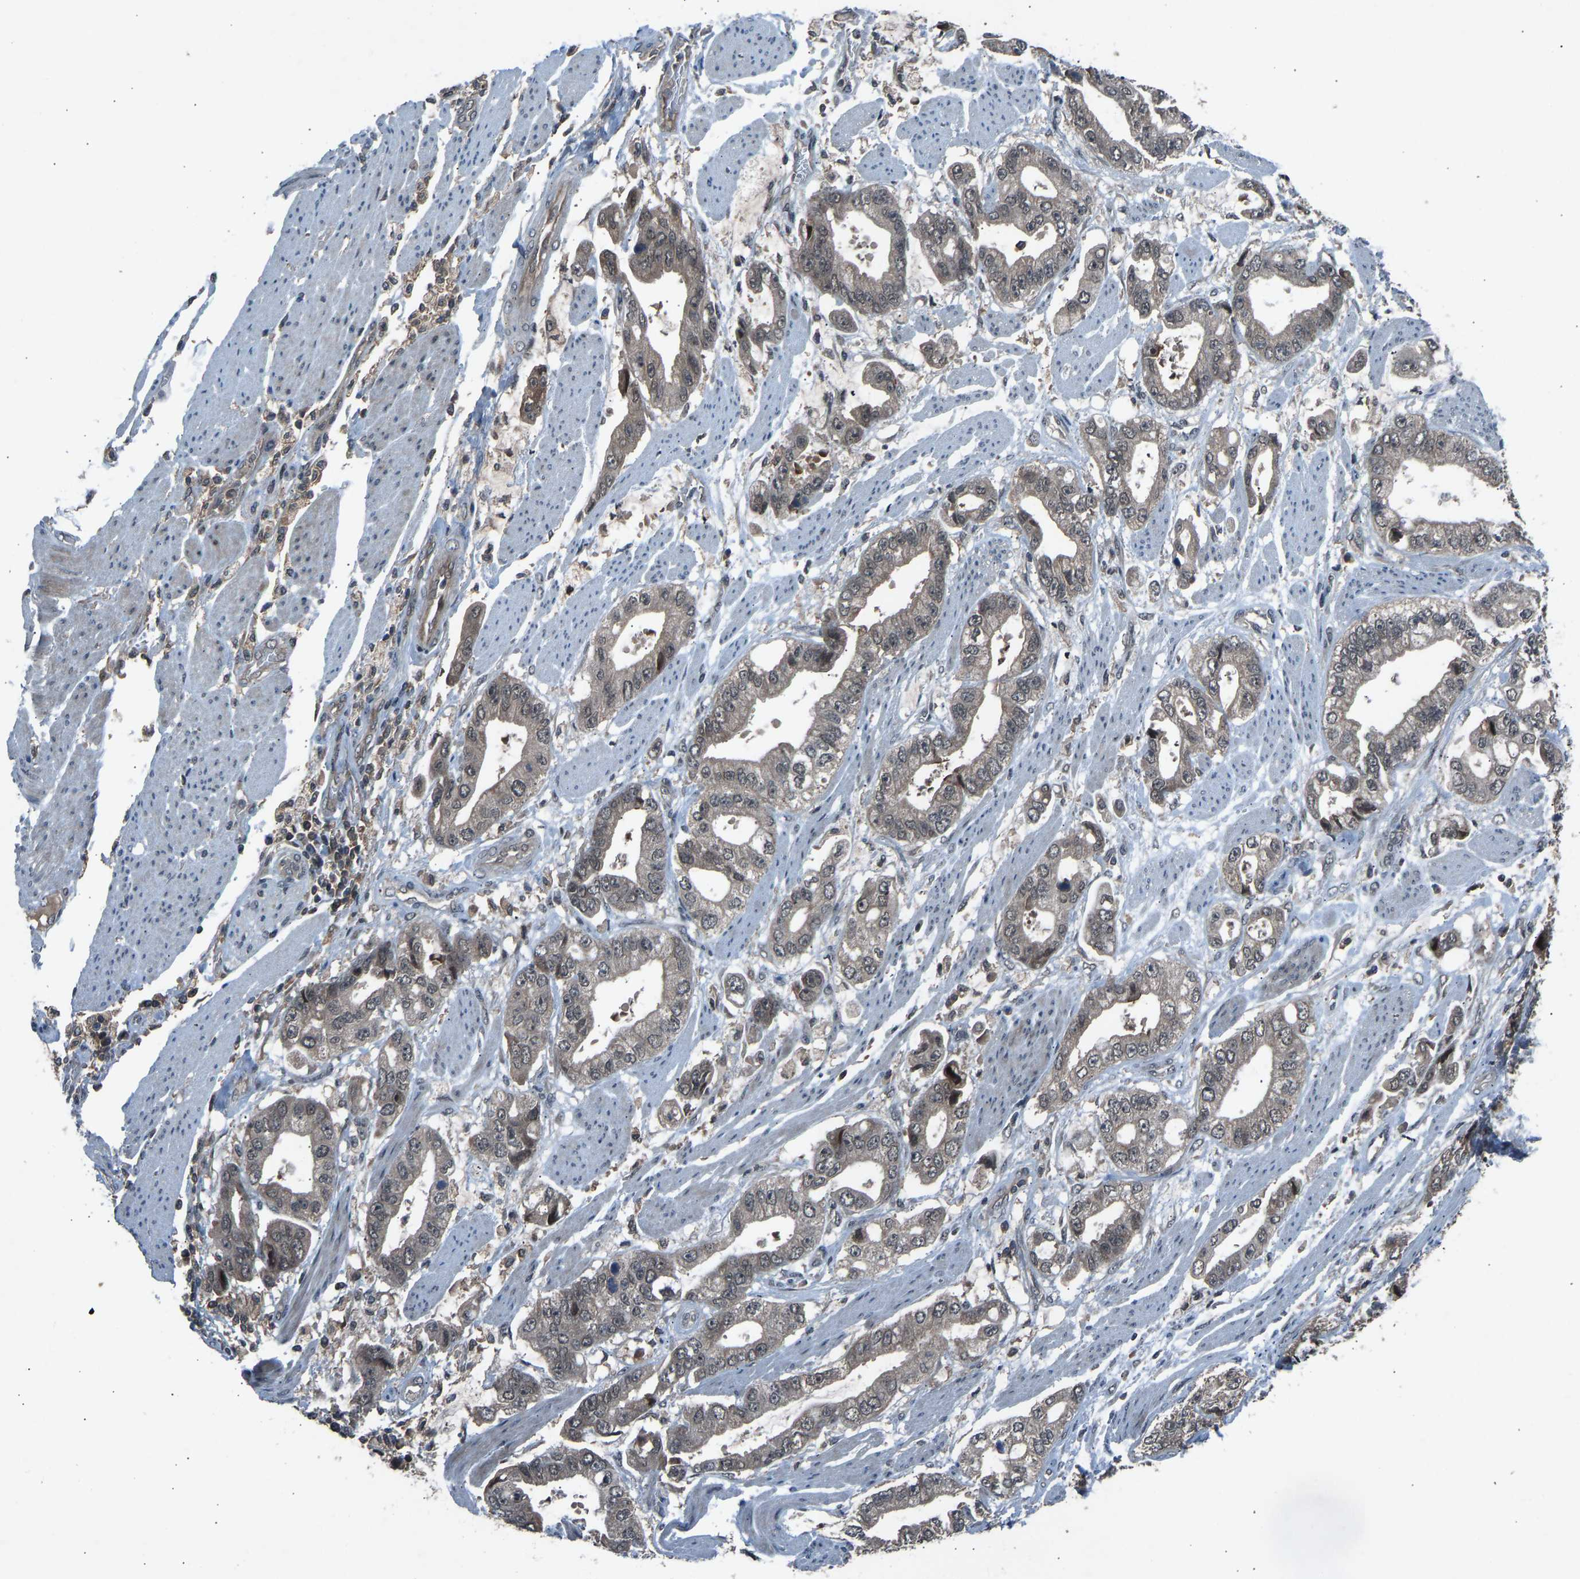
{"staining": {"intensity": "weak", "quantity": "25%-75%", "location": "cytoplasmic/membranous"}, "tissue": "stomach cancer", "cell_type": "Tumor cells", "image_type": "cancer", "snomed": [{"axis": "morphology", "description": "Normal tissue, NOS"}, {"axis": "morphology", "description": "Adenocarcinoma, NOS"}, {"axis": "topography", "description": "Stomach"}], "caption": "A low amount of weak cytoplasmic/membranous staining is identified in about 25%-75% of tumor cells in stomach cancer tissue.", "gene": "SLC43A1", "patient": {"sex": "male", "age": 62}}